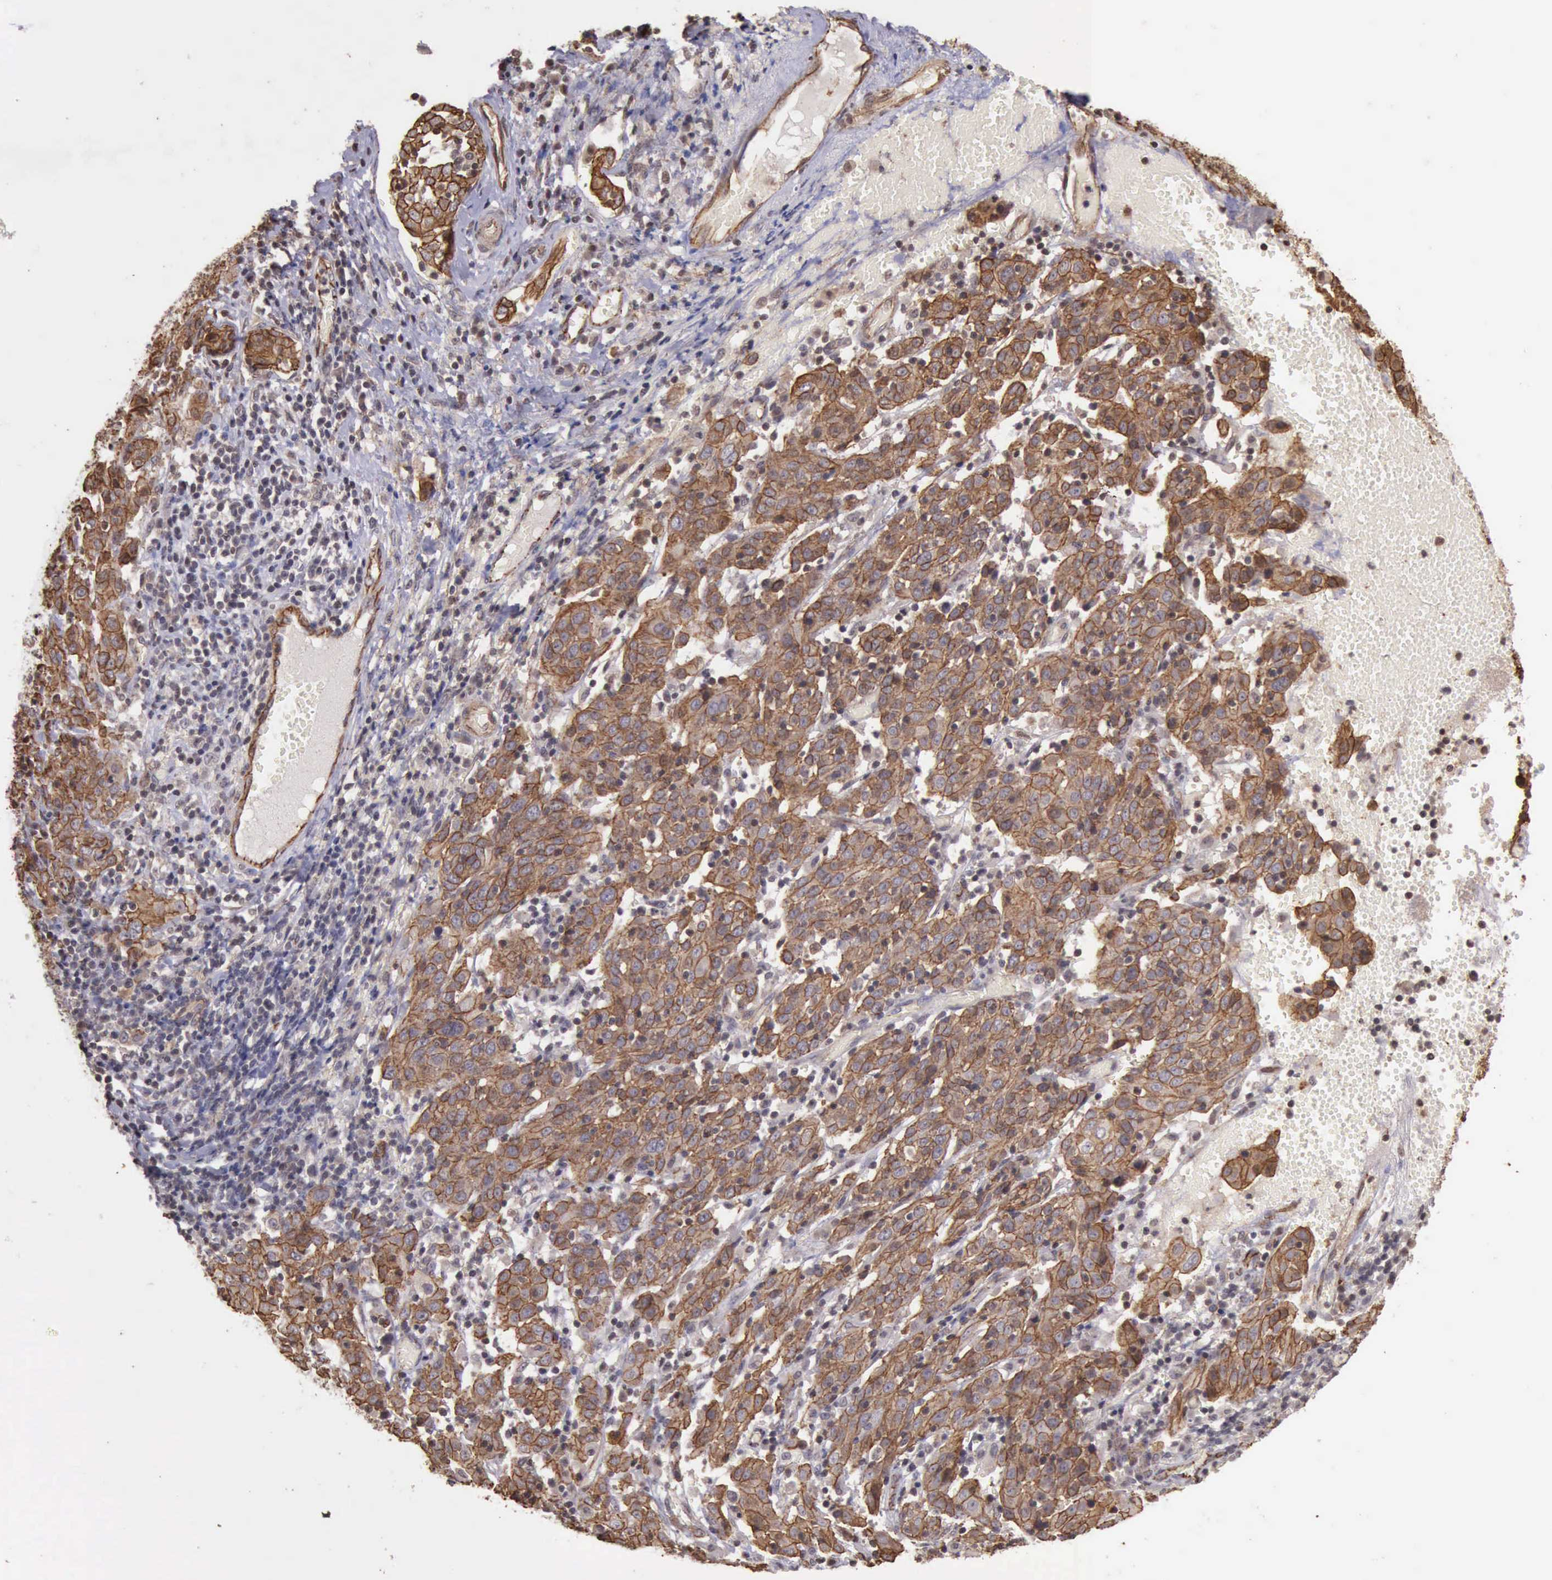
{"staining": {"intensity": "moderate", "quantity": ">75%", "location": "cytoplasmic/membranous"}, "tissue": "cervical cancer", "cell_type": "Tumor cells", "image_type": "cancer", "snomed": [{"axis": "morphology", "description": "Normal tissue, NOS"}, {"axis": "morphology", "description": "Squamous cell carcinoma, NOS"}, {"axis": "topography", "description": "Cervix"}], "caption": "Protein analysis of cervical cancer tissue exhibits moderate cytoplasmic/membranous expression in approximately >75% of tumor cells.", "gene": "CTNNB1", "patient": {"sex": "female", "age": 67}}